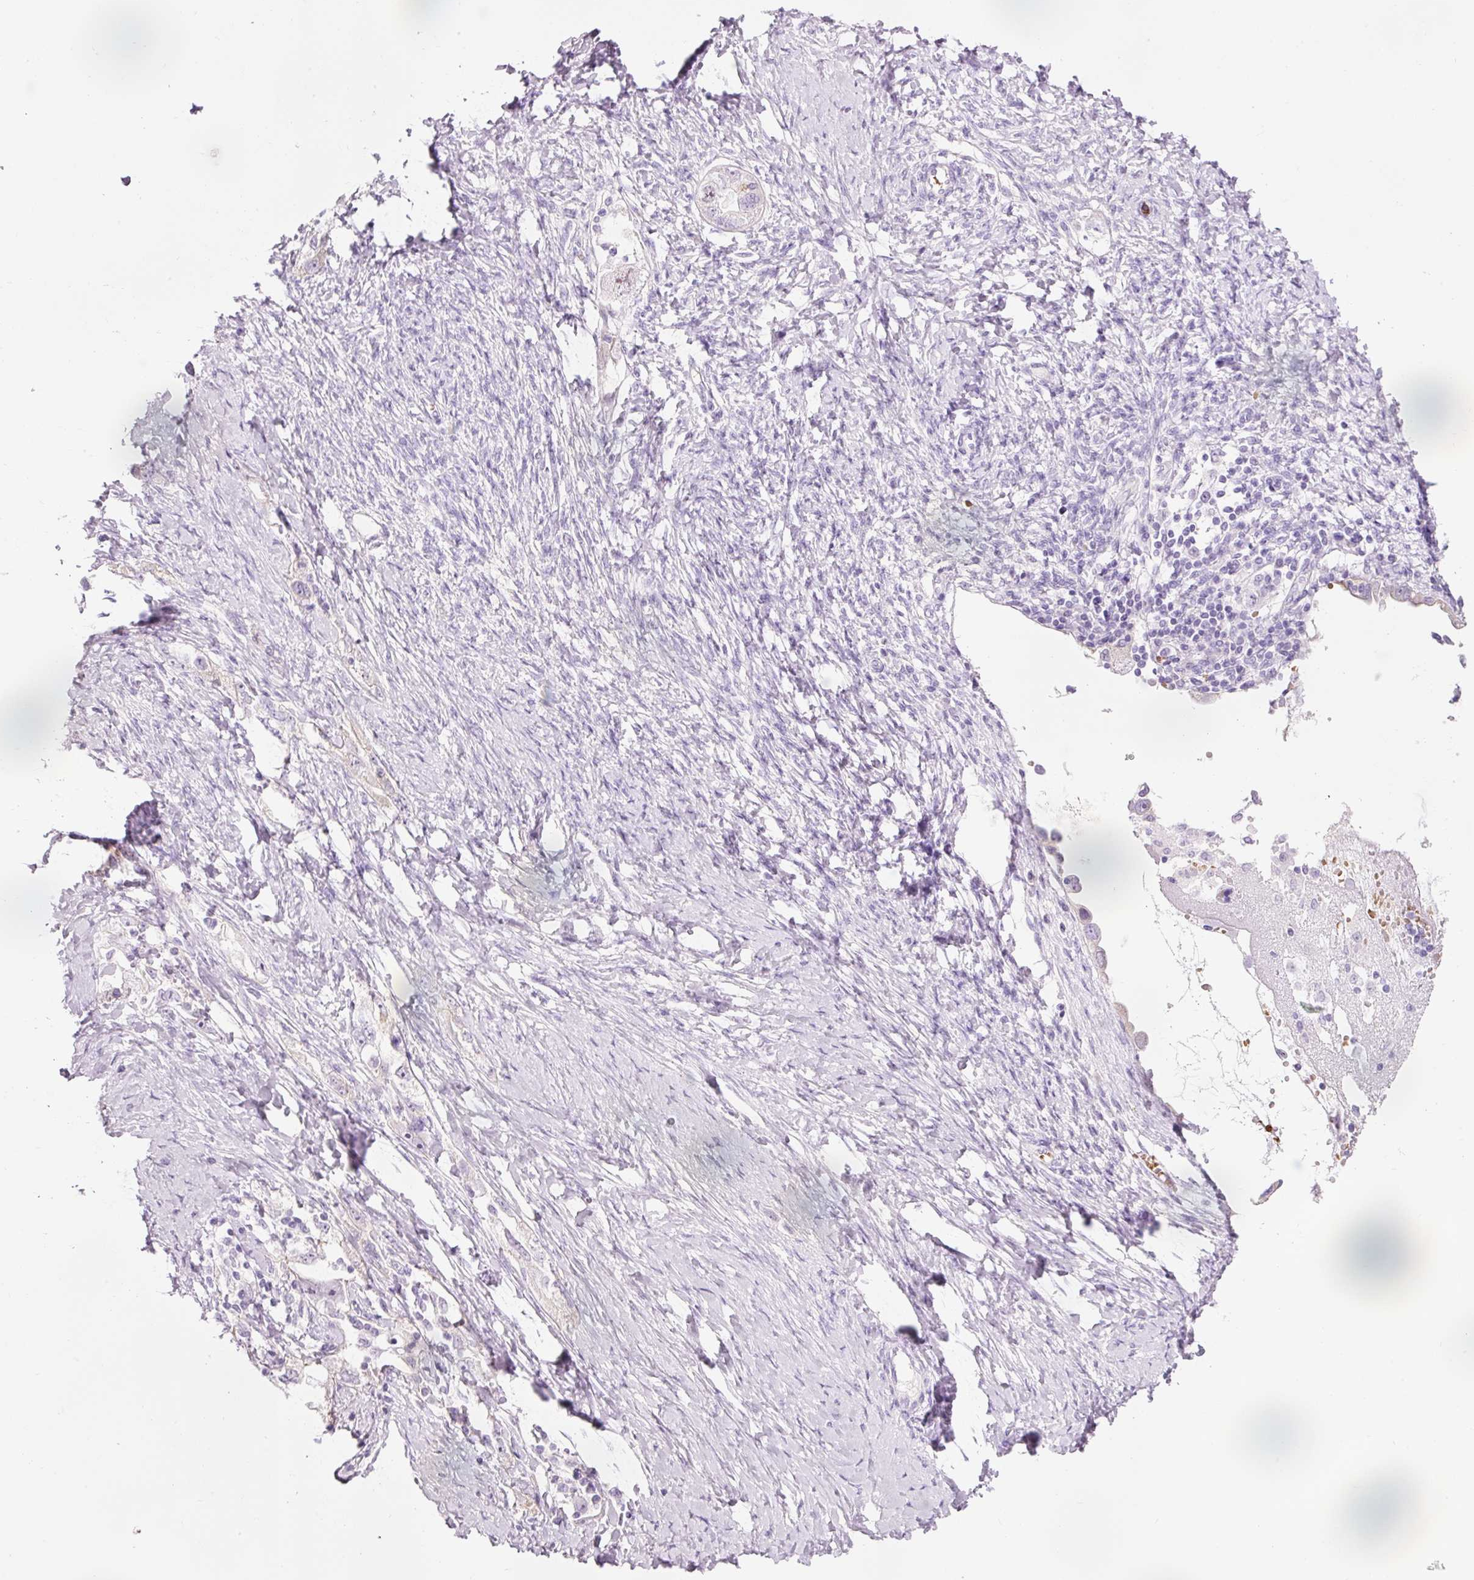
{"staining": {"intensity": "negative", "quantity": "none", "location": "none"}, "tissue": "ovarian cancer", "cell_type": "Tumor cells", "image_type": "cancer", "snomed": [{"axis": "morphology", "description": "Carcinoma, NOS"}, {"axis": "morphology", "description": "Cystadenocarcinoma, serous, NOS"}, {"axis": "topography", "description": "Ovary"}], "caption": "This is an IHC image of human ovarian carcinoma. There is no positivity in tumor cells.", "gene": "DHRS11", "patient": {"sex": "female", "age": 69}}